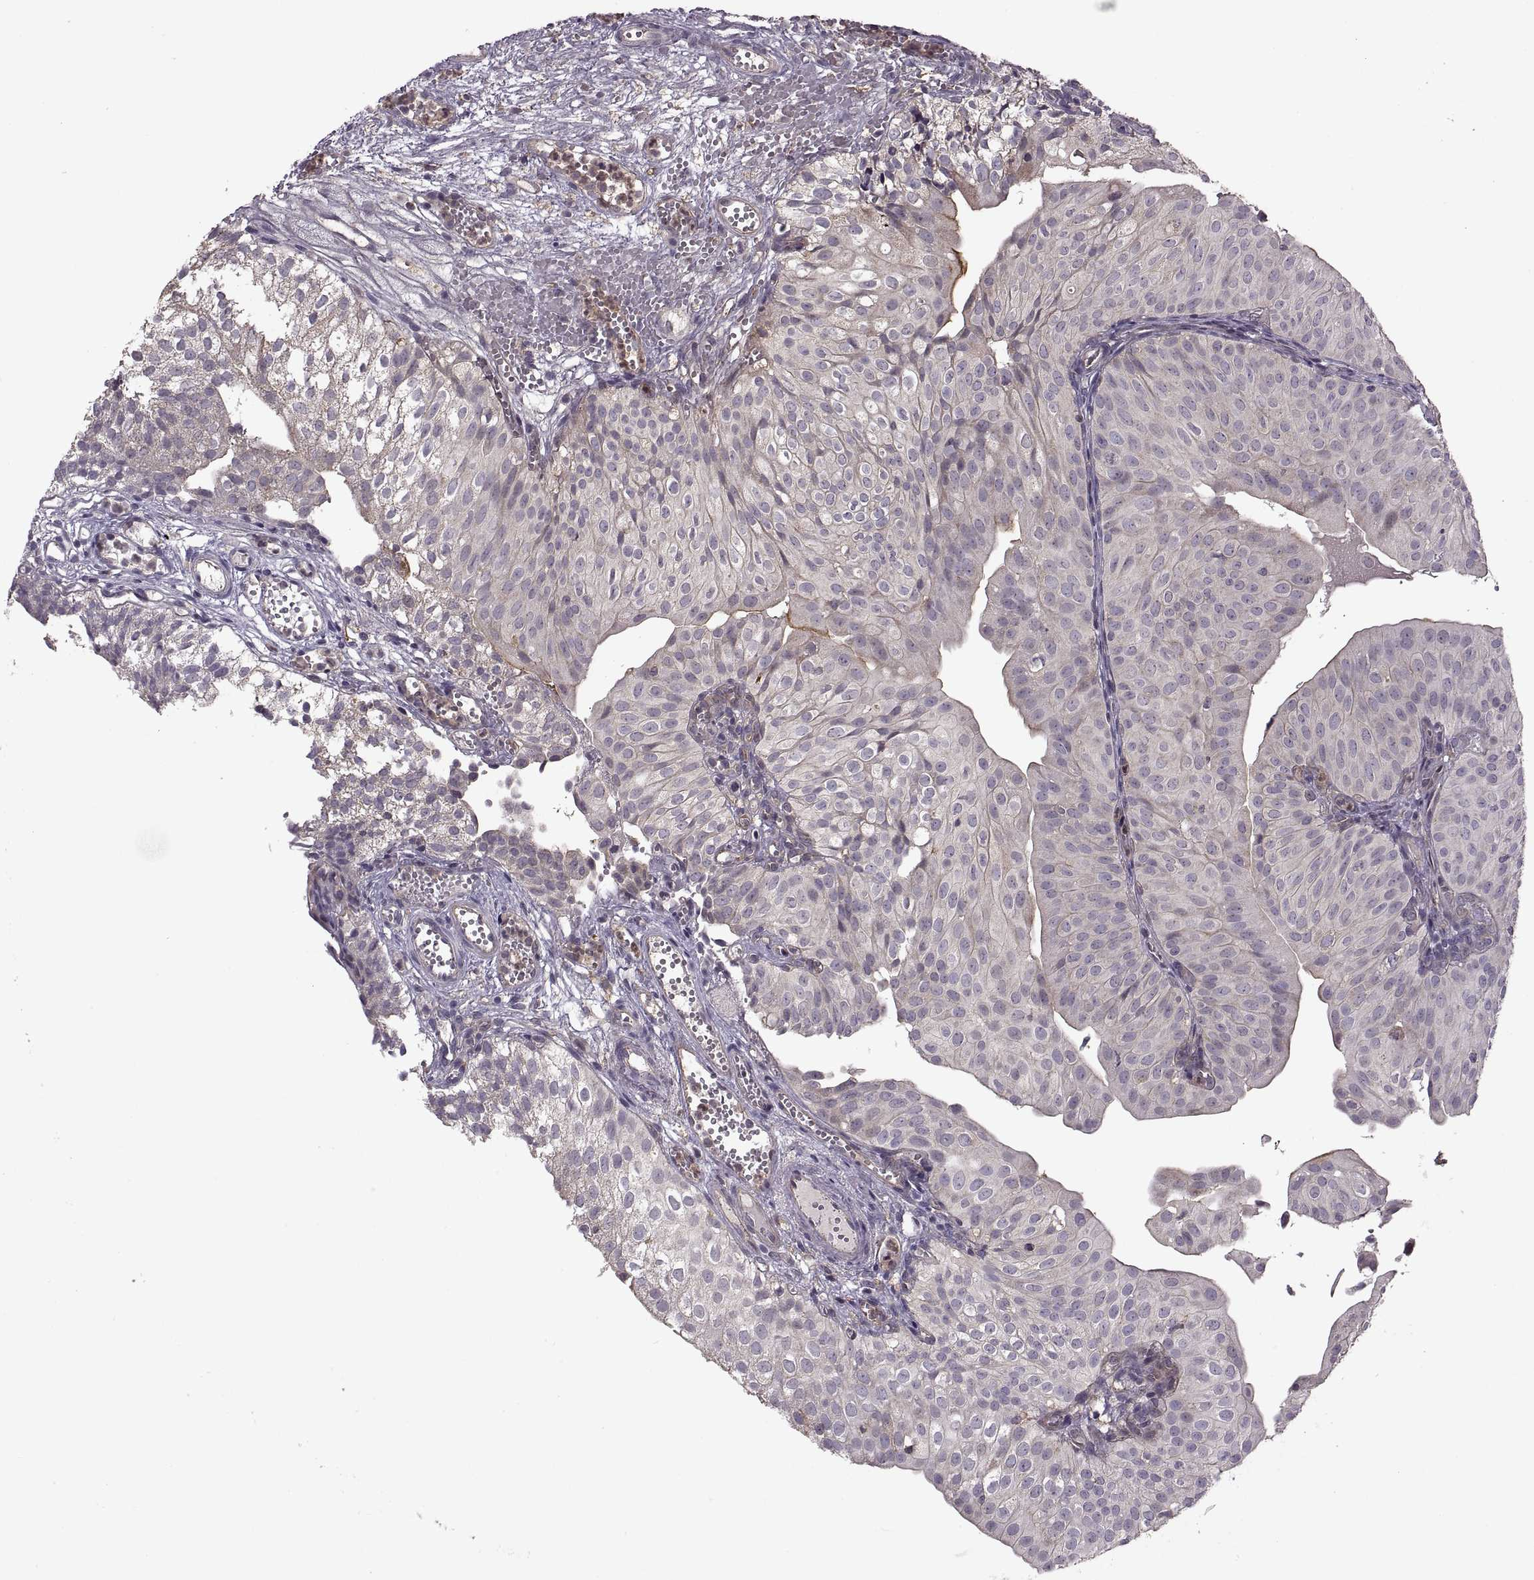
{"staining": {"intensity": "negative", "quantity": "none", "location": "none"}, "tissue": "urothelial cancer", "cell_type": "Tumor cells", "image_type": "cancer", "snomed": [{"axis": "morphology", "description": "Urothelial carcinoma, Low grade"}, {"axis": "topography", "description": "Urinary bladder"}], "caption": "IHC photomicrograph of human urothelial carcinoma (low-grade) stained for a protein (brown), which exhibits no staining in tumor cells. (DAB (3,3'-diaminobenzidine) immunohistochemistry, high magnification).", "gene": "PIERCE1", "patient": {"sex": "male", "age": 72}}